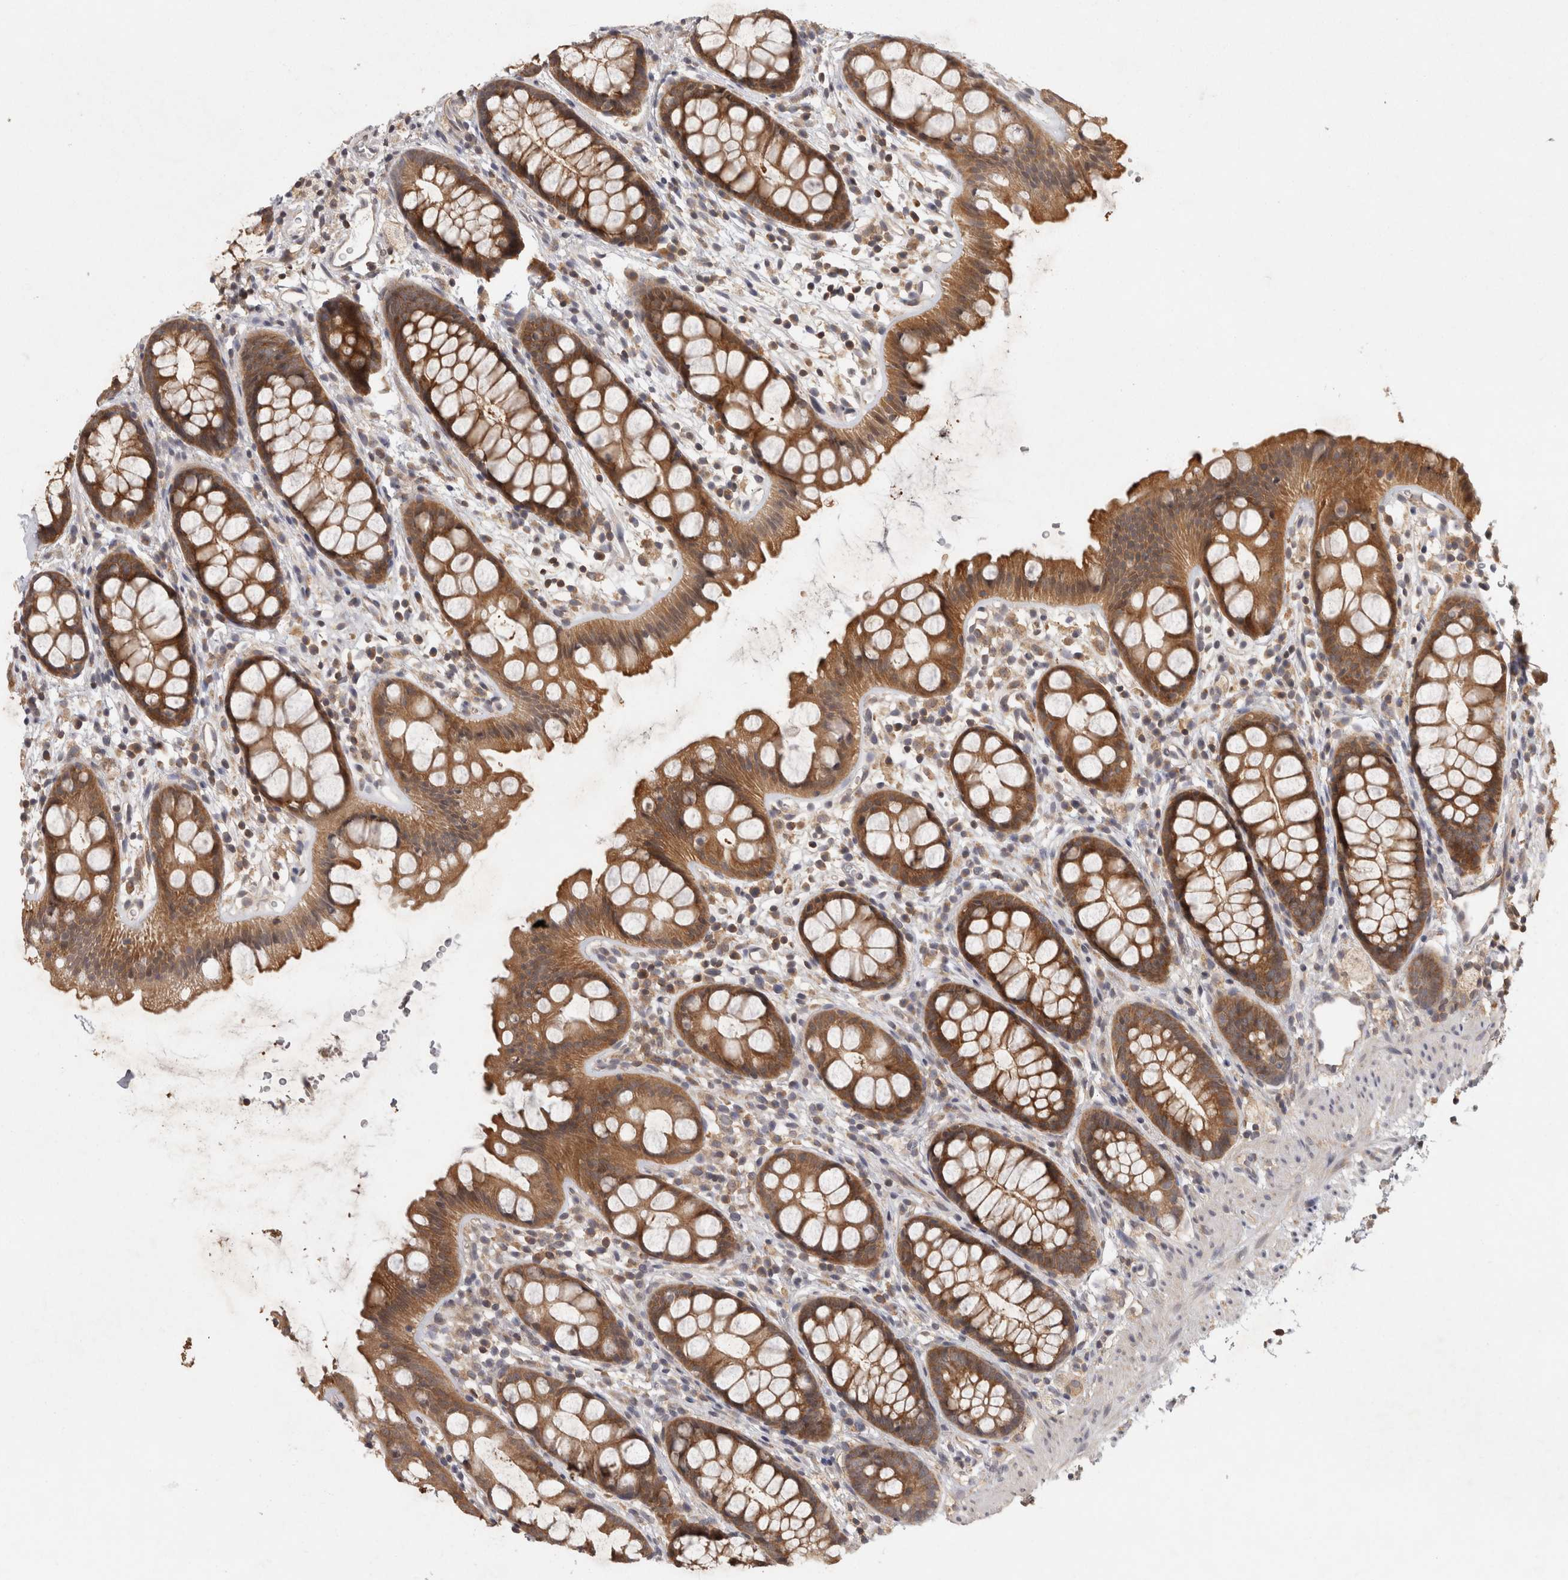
{"staining": {"intensity": "moderate", "quantity": ">75%", "location": "cytoplasmic/membranous"}, "tissue": "rectum", "cell_type": "Glandular cells", "image_type": "normal", "snomed": [{"axis": "morphology", "description": "Normal tissue, NOS"}, {"axis": "topography", "description": "Rectum"}], "caption": "Rectum stained for a protein exhibits moderate cytoplasmic/membranous positivity in glandular cells. (DAB IHC with brightfield microscopy, high magnification).", "gene": "ACAT2", "patient": {"sex": "female", "age": 65}}